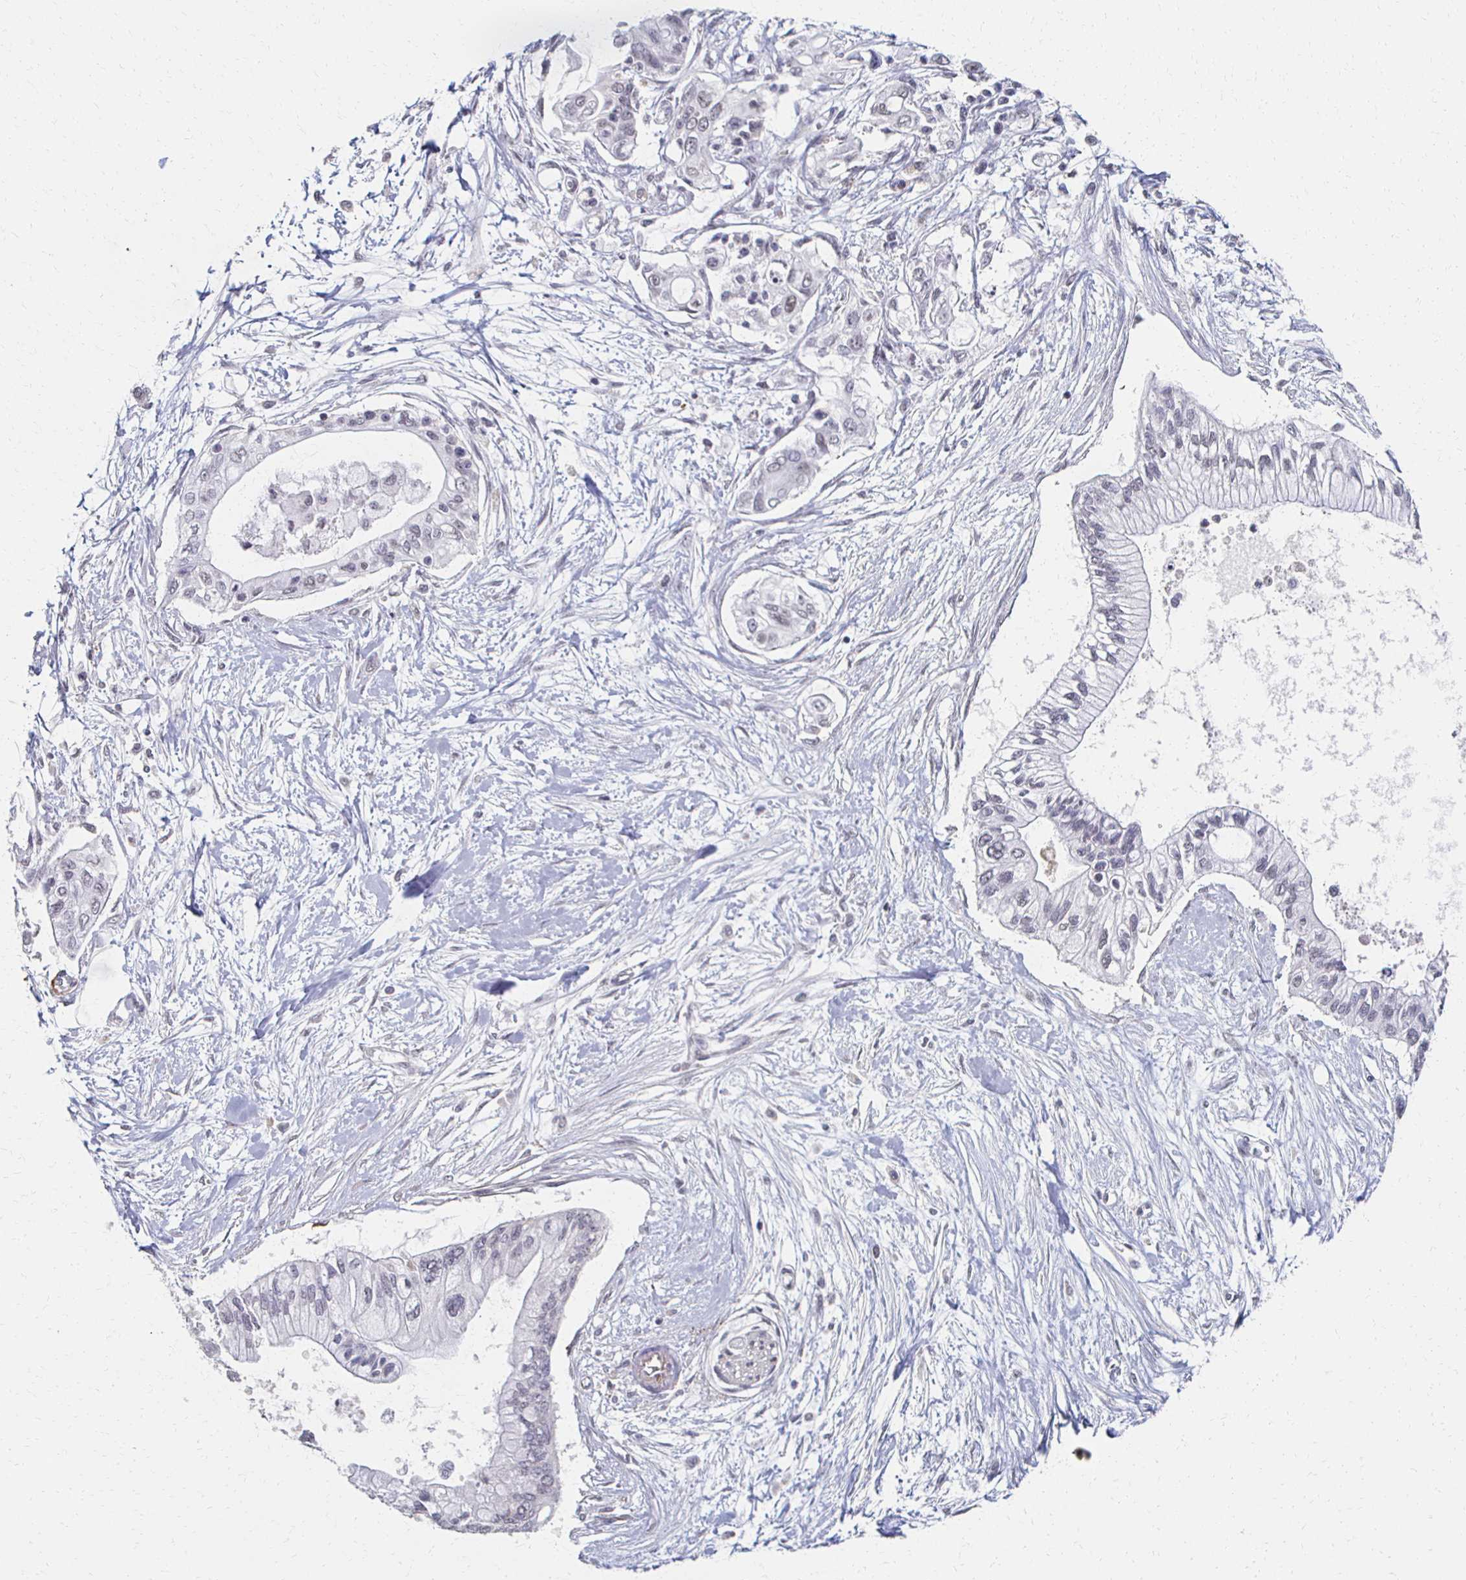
{"staining": {"intensity": "negative", "quantity": "none", "location": "none"}, "tissue": "pancreatic cancer", "cell_type": "Tumor cells", "image_type": "cancer", "snomed": [{"axis": "morphology", "description": "Adenocarcinoma, NOS"}, {"axis": "topography", "description": "Pancreas"}], "caption": "Immunohistochemistry (IHC) photomicrograph of human adenocarcinoma (pancreatic) stained for a protein (brown), which exhibits no expression in tumor cells. The staining is performed using DAB (3,3'-diaminobenzidine) brown chromogen with nuclei counter-stained in using hematoxylin.", "gene": "DAB1", "patient": {"sex": "female", "age": 77}}